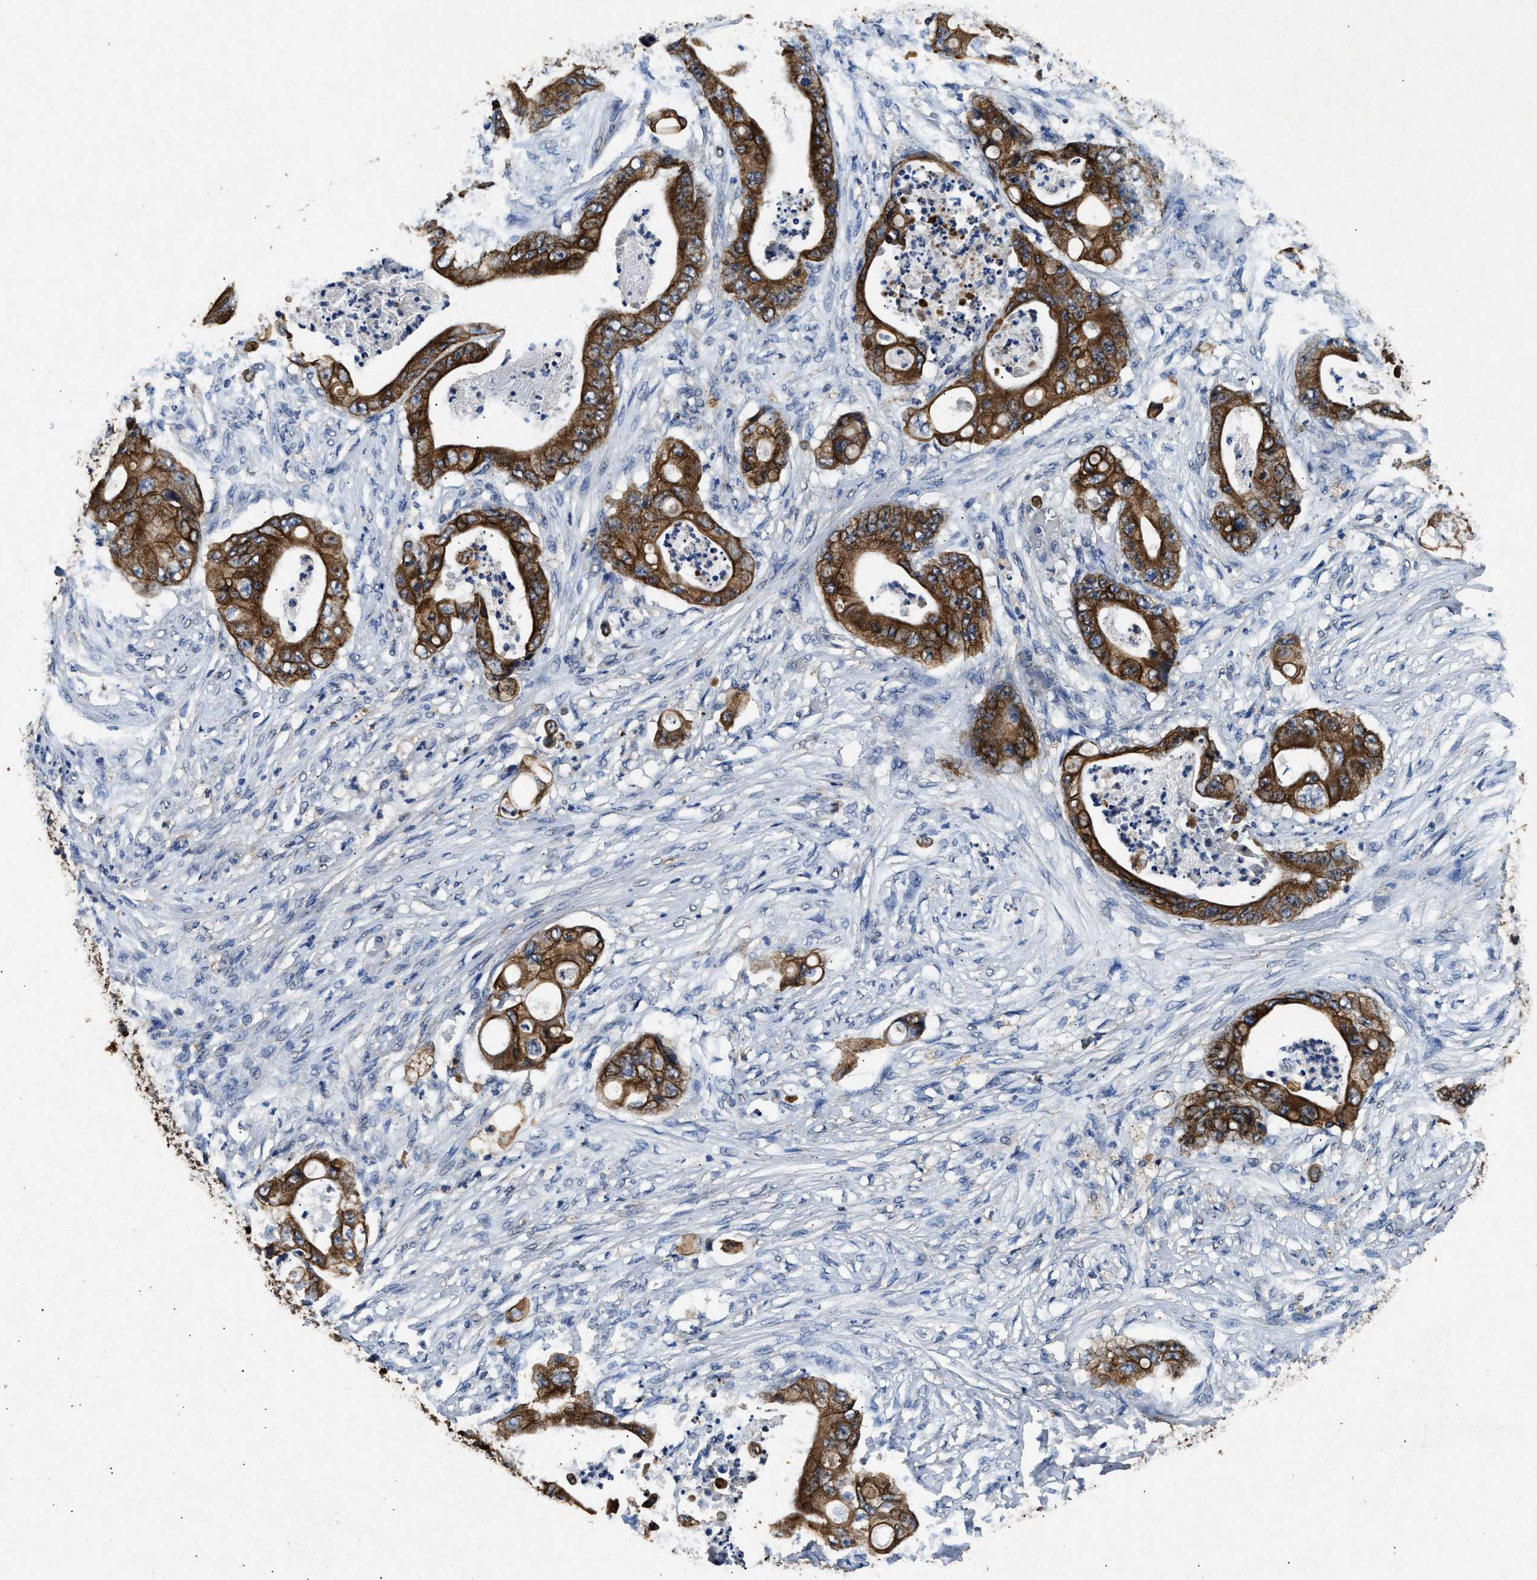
{"staining": {"intensity": "strong", "quantity": ">75%", "location": "cytoplasmic/membranous"}, "tissue": "stomach cancer", "cell_type": "Tumor cells", "image_type": "cancer", "snomed": [{"axis": "morphology", "description": "Adenocarcinoma, NOS"}, {"axis": "topography", "description": "Stomach"}], "caption": "Adenocarcinoma (stomach) stained for a protein (brown) shows strong cytoplasmic/membranous positive expression in approximately >75% of tumor cells.", "gene": "CTNNA1", "patient": {"sex": "female", "age": 73}}